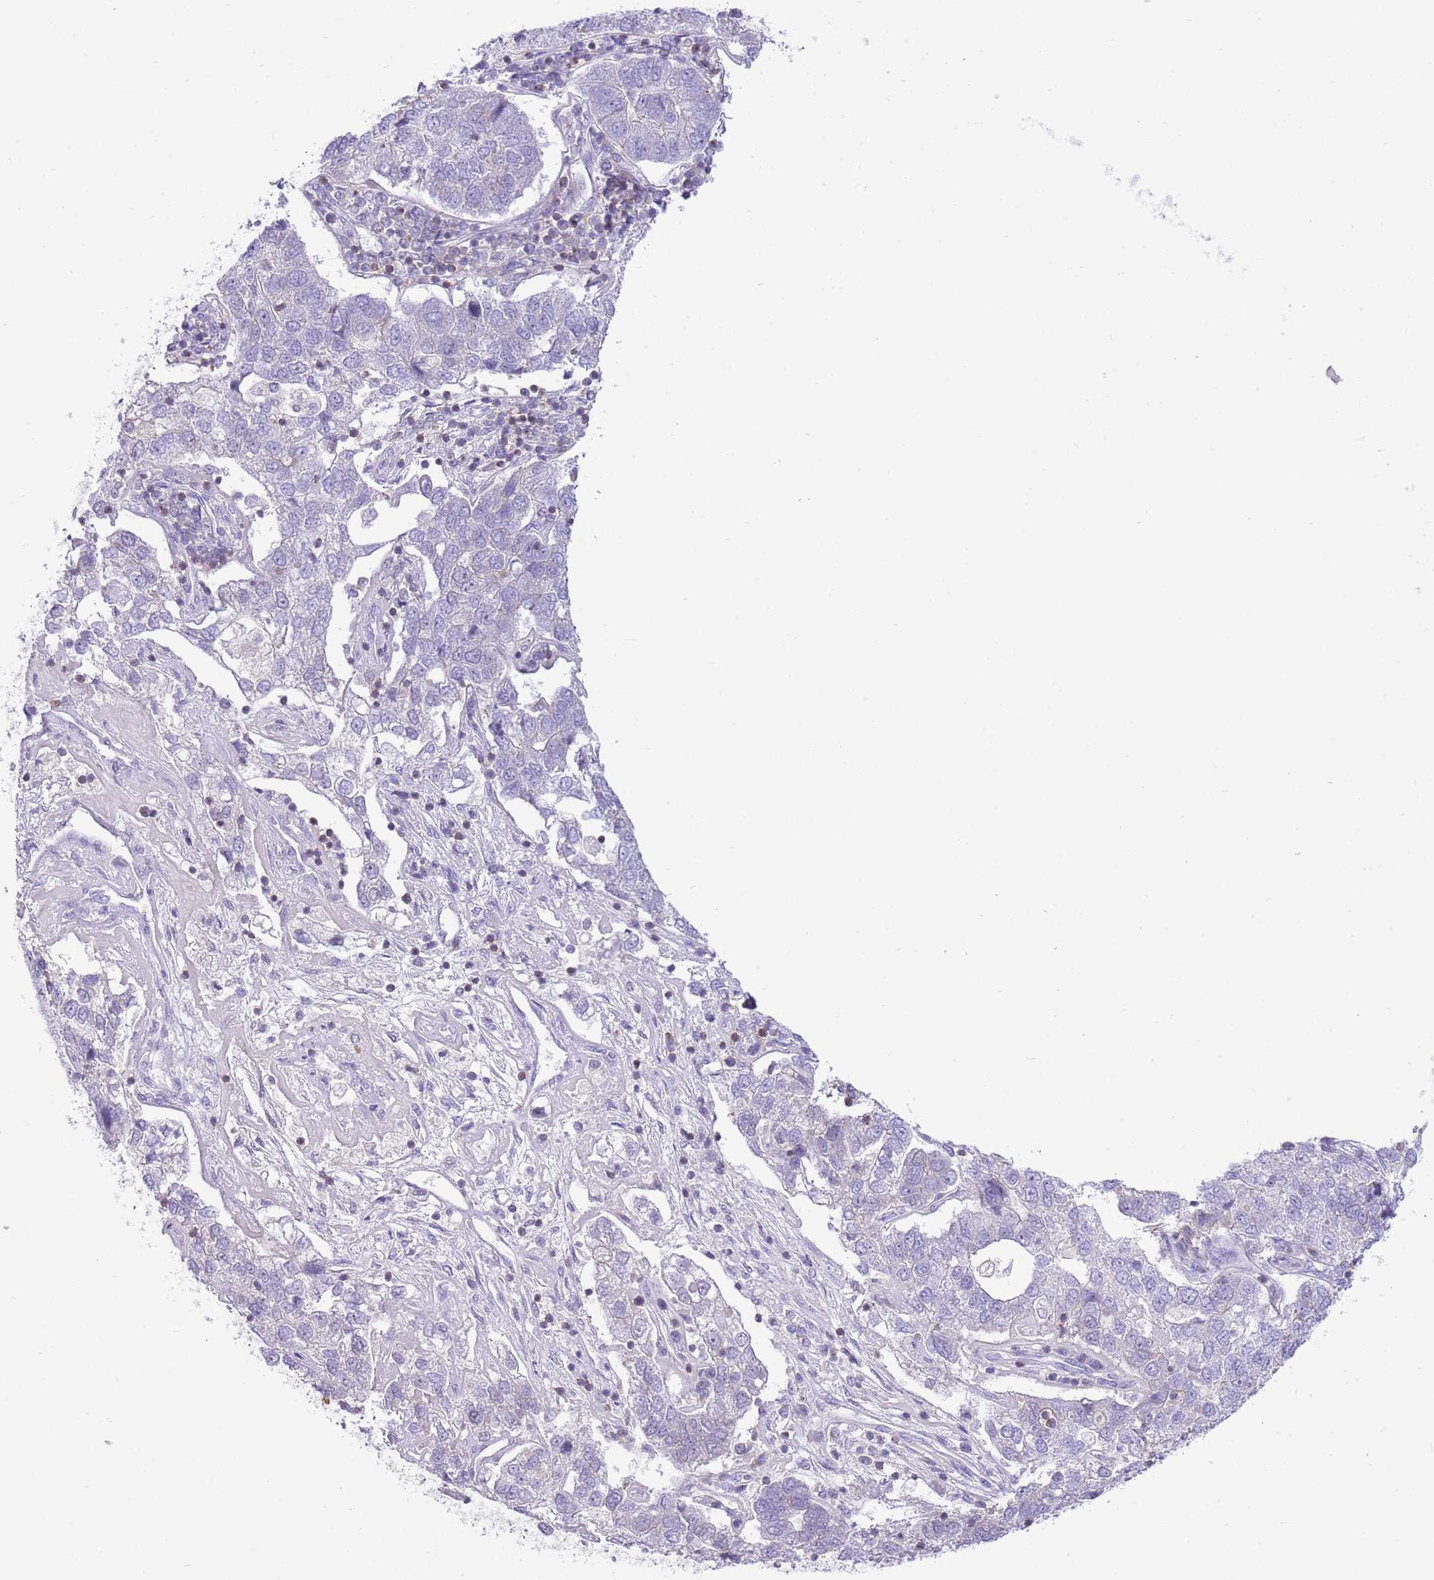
{"staining": {"intensity": "negative", "quantity": "none", "location": "none"}, "tissue": "pancreatic cancer", "cell_type": "Tumor cells", "image_type": "cancer", "snomed": [{"axis": "morphology", "description": "Adenocarcinoma, NOS"}, {"axis": "topography", "description": "Pancreas"}], "caption": "Adenocarcinoma (pancreatic) was stained to show a protein in brown. There is no significant staining in tumor cells.", "gene": "OR4Q3", "patient": {"sex": "female", "age": 61}}